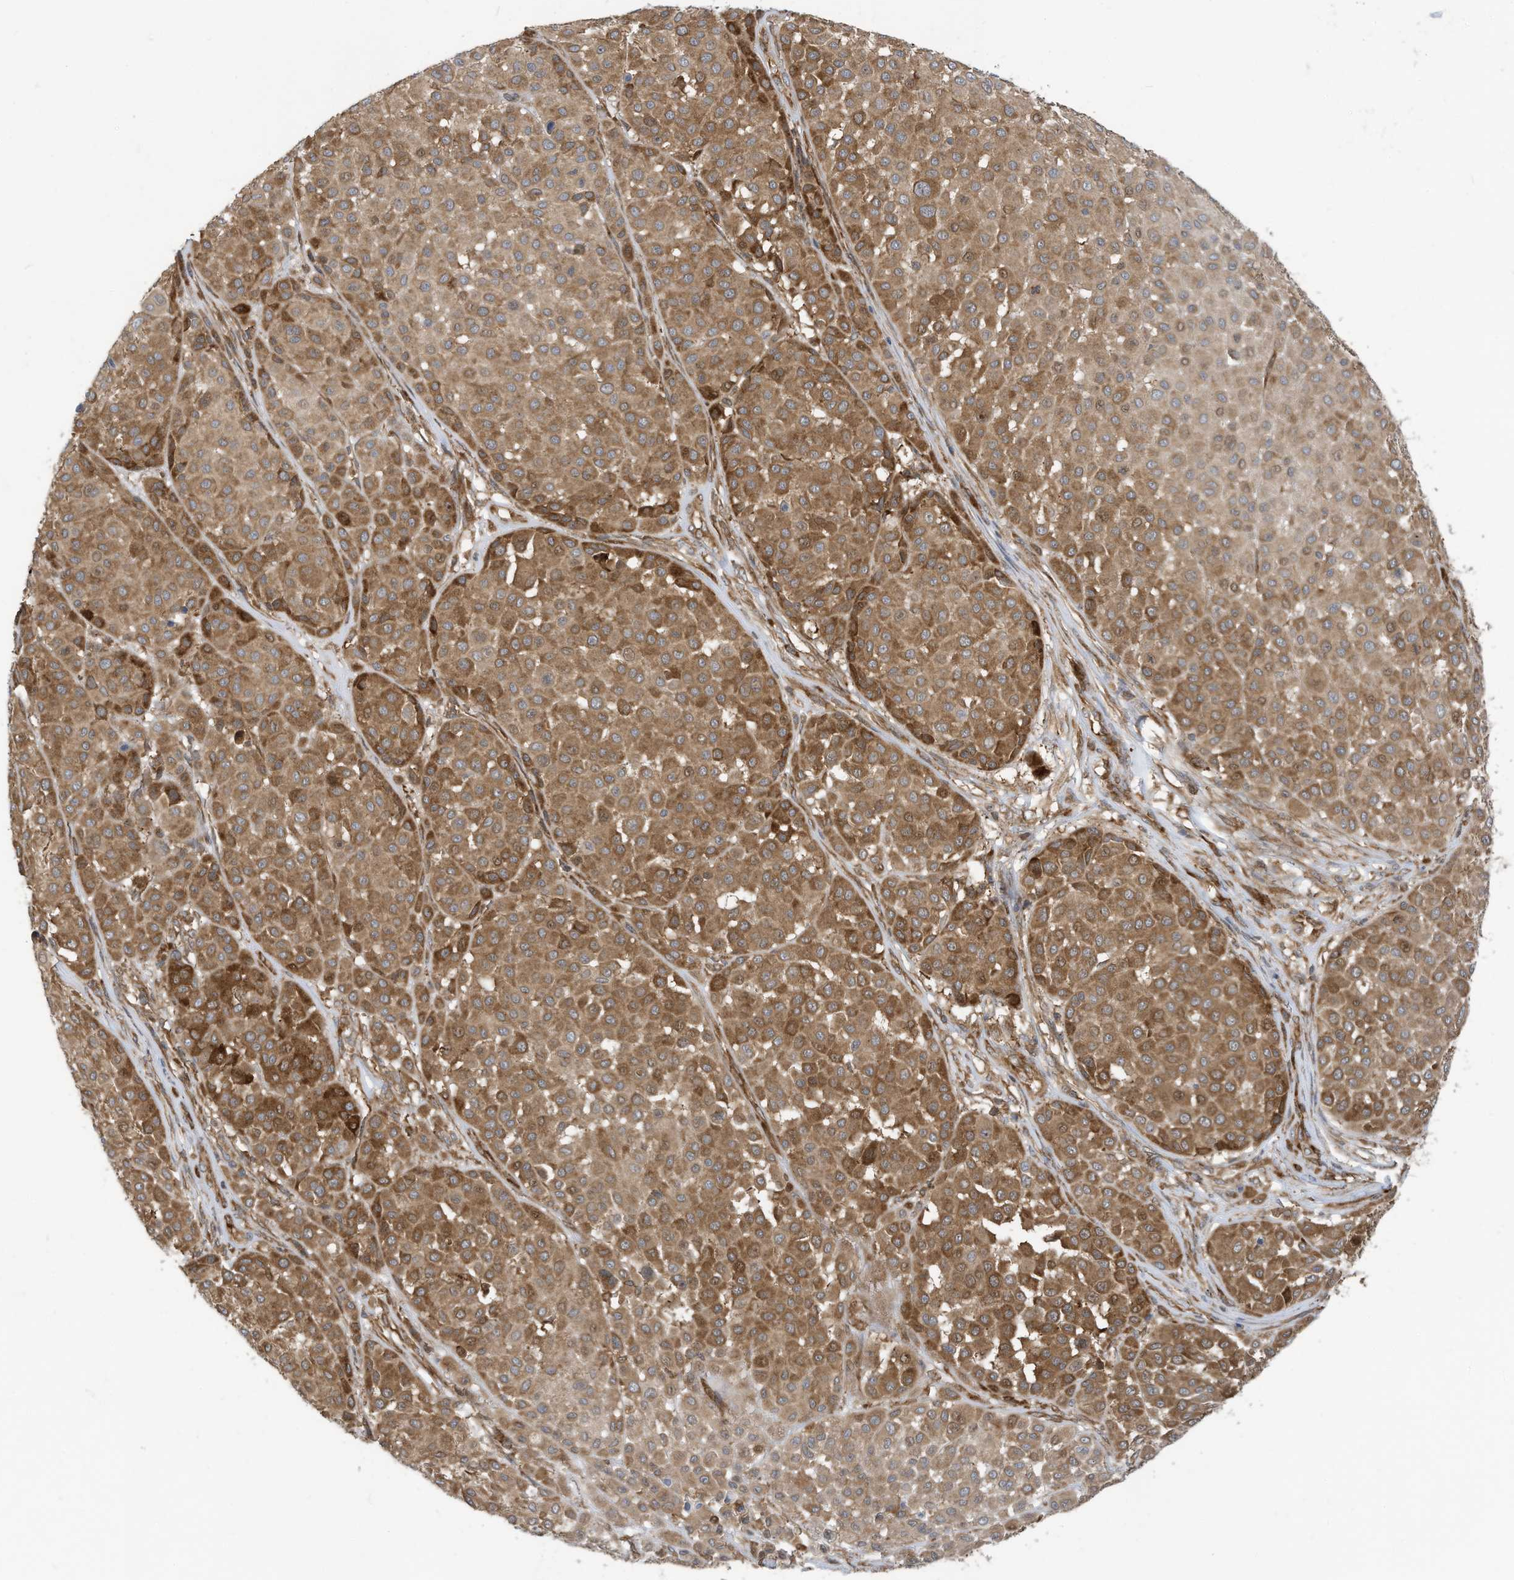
{"staining": {"intensity": "moderate", "quantity": ">75%", "location": "cytoplasmic/membranous"}, "tissue": "melanoma", "cell_type": "Tumor cells", "image_type": "cancer", "snomed": [{"axis": "morphology", "description": "Malignant melanoma, Metastatic site"}, {"axis": "topography", "description": "Soft tissue"}], "caption": "An IHC micrograph of tumor tissue is shown. Protein staining in brown highlights moderate cytoplasmic/membranous positivity in malignant melanoma (metastatic site) within tumor cells.", "gene": "USE1", "patient": {"sex": "male", "age": 41}}